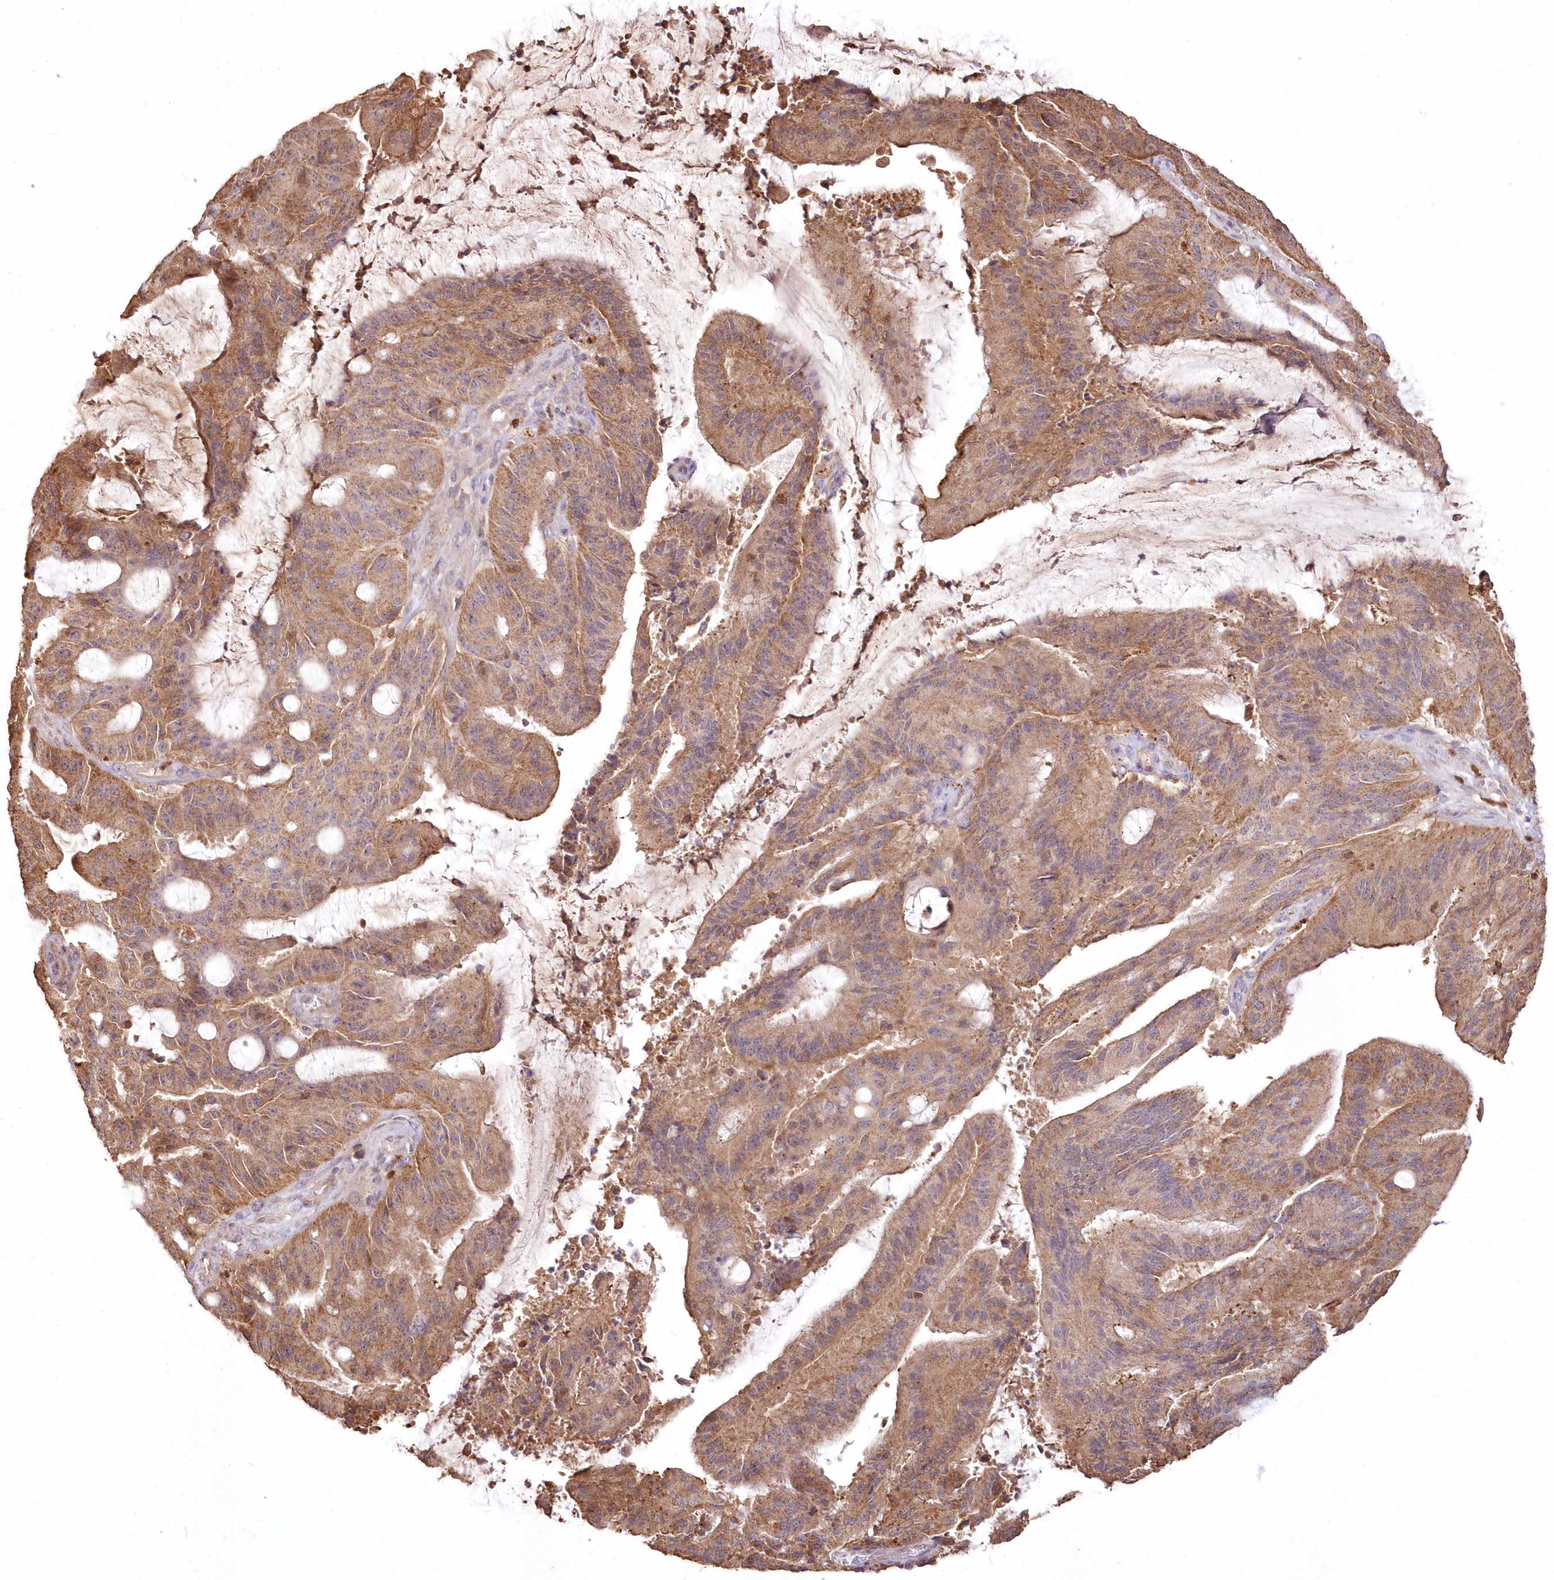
{"staining": {"intensity": "moderate", "quantity": ">75%", "location": "cytoplasmic/membranous"}, "tissue": "liver cancer", "cell_type": "Tumor cells", "image_type": "cancer", "snomed": [{"axis": "morphology", "description": "Normal tissue, NOS"}, {"axis": "morphology", "description": "Cholangiocarcinoma"}, {"axis": "topography", "description": "Liver"}, {"axis": "topography", "description": "Peripheral nerve tissue"}], "caption": "Immunohistochemistry staining of cholangiocarcinoma (liver), which demonstrates medium levels of moderate cytoplasmic/membranous positivity in approximately >75% of tumor cells indicating moderate cytoplasmic/membranous protein positivity. The staining was performed using DAB (3,3'-diaminobenzidine) (brown) for protein detection and nuclei were counterstained in hematoxylin (blue).", "gene": "STK17B", "patient": {"sex": "female", "age": 73}}